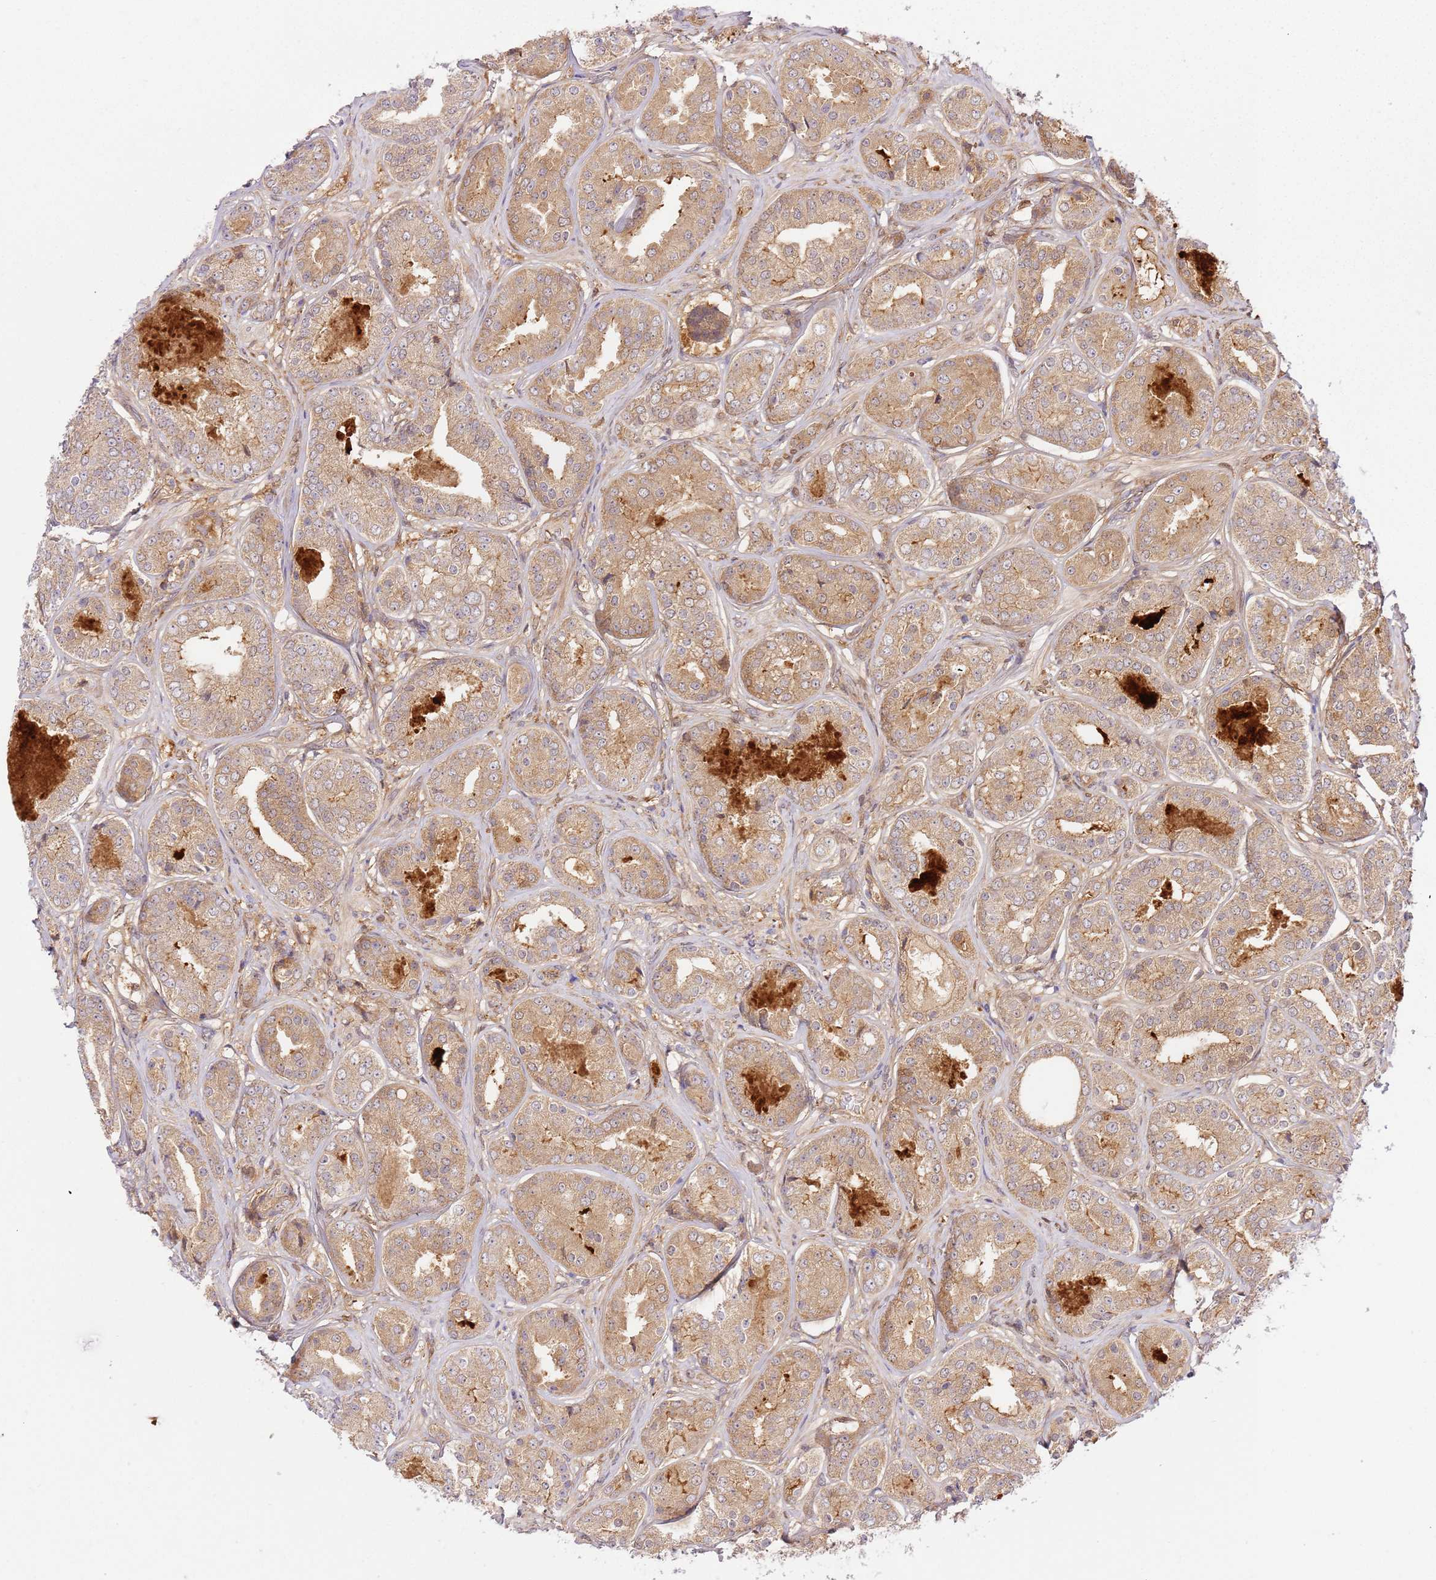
{"staining": {"intensity": "weak", "quantity": ">75%", "location": "cytoplasmic/membranous"}, "tissue": "prostate cancer", "cell_type": "Tumor cells", "image_type": "cancer", "snomed": [{"axis": "morphology", "description": "Adenocarcinoma, High grade"}, {"axis": "topography", "description": "Prostate"}], "caption": "Immunohistochemical staining of high-grade adenocarcinoma (prostate) displays low levels of weak cytoplasmic/membranous protein staining in about >75% of tumor cells.", "gene": "C8G", "patient": {"sex": "male", "age": 63}}